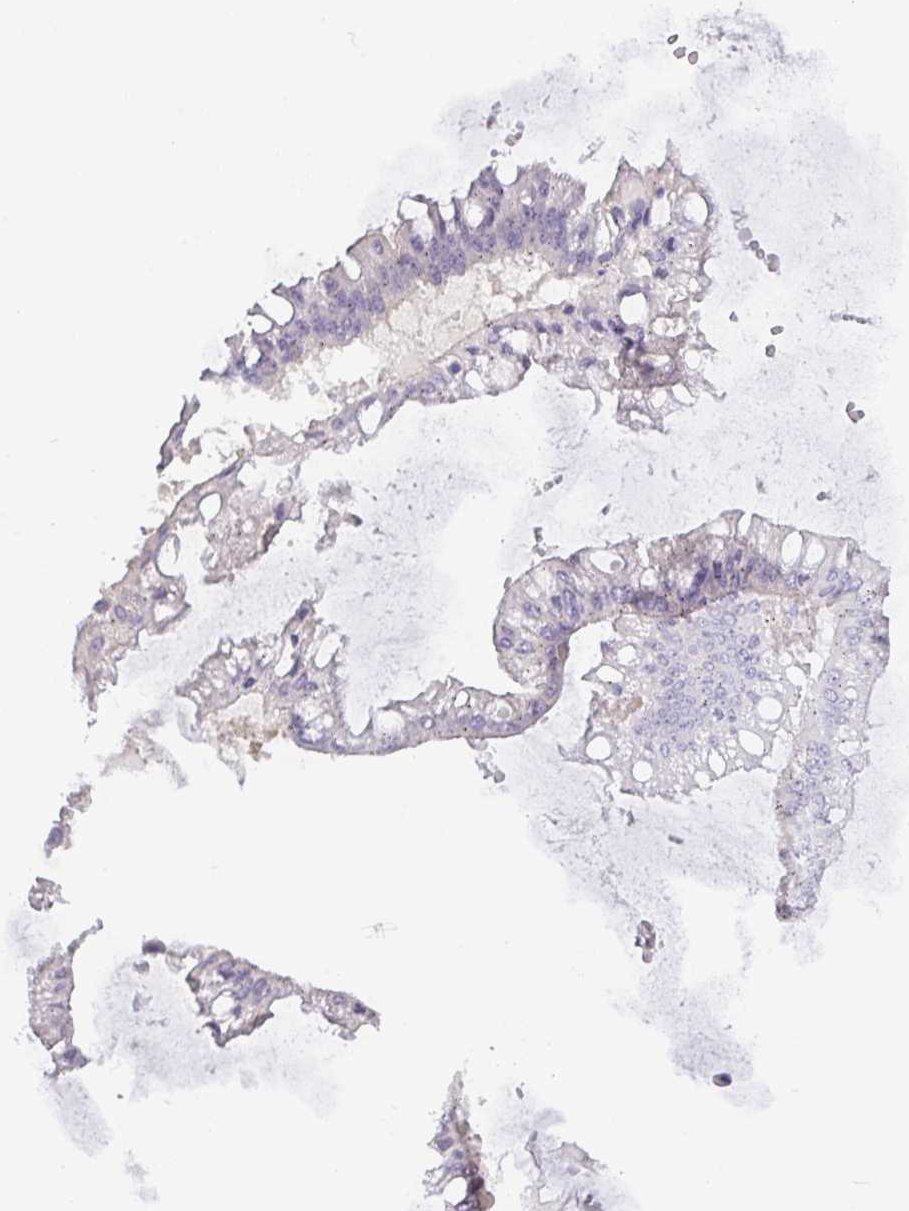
{"staining": {"intensity": "negative", "quantity": "none", "location": "none"}, "tissue": "ovarian cancer", "cell_type": "Tumor cells", "image_type": "cancer", "snomed": [{"axis": "morphology", "description": "Cystadenocarcinoma, mucinous, NOS"}, {"axis": "topography", "description": "Ovary"}], "caption": "Tumor cells show no significant expression in mucinous cystadenocarcinoma (ovarian).", "gene": "RIPPLY1", "patient": {"sex": "female", "age": 73}}